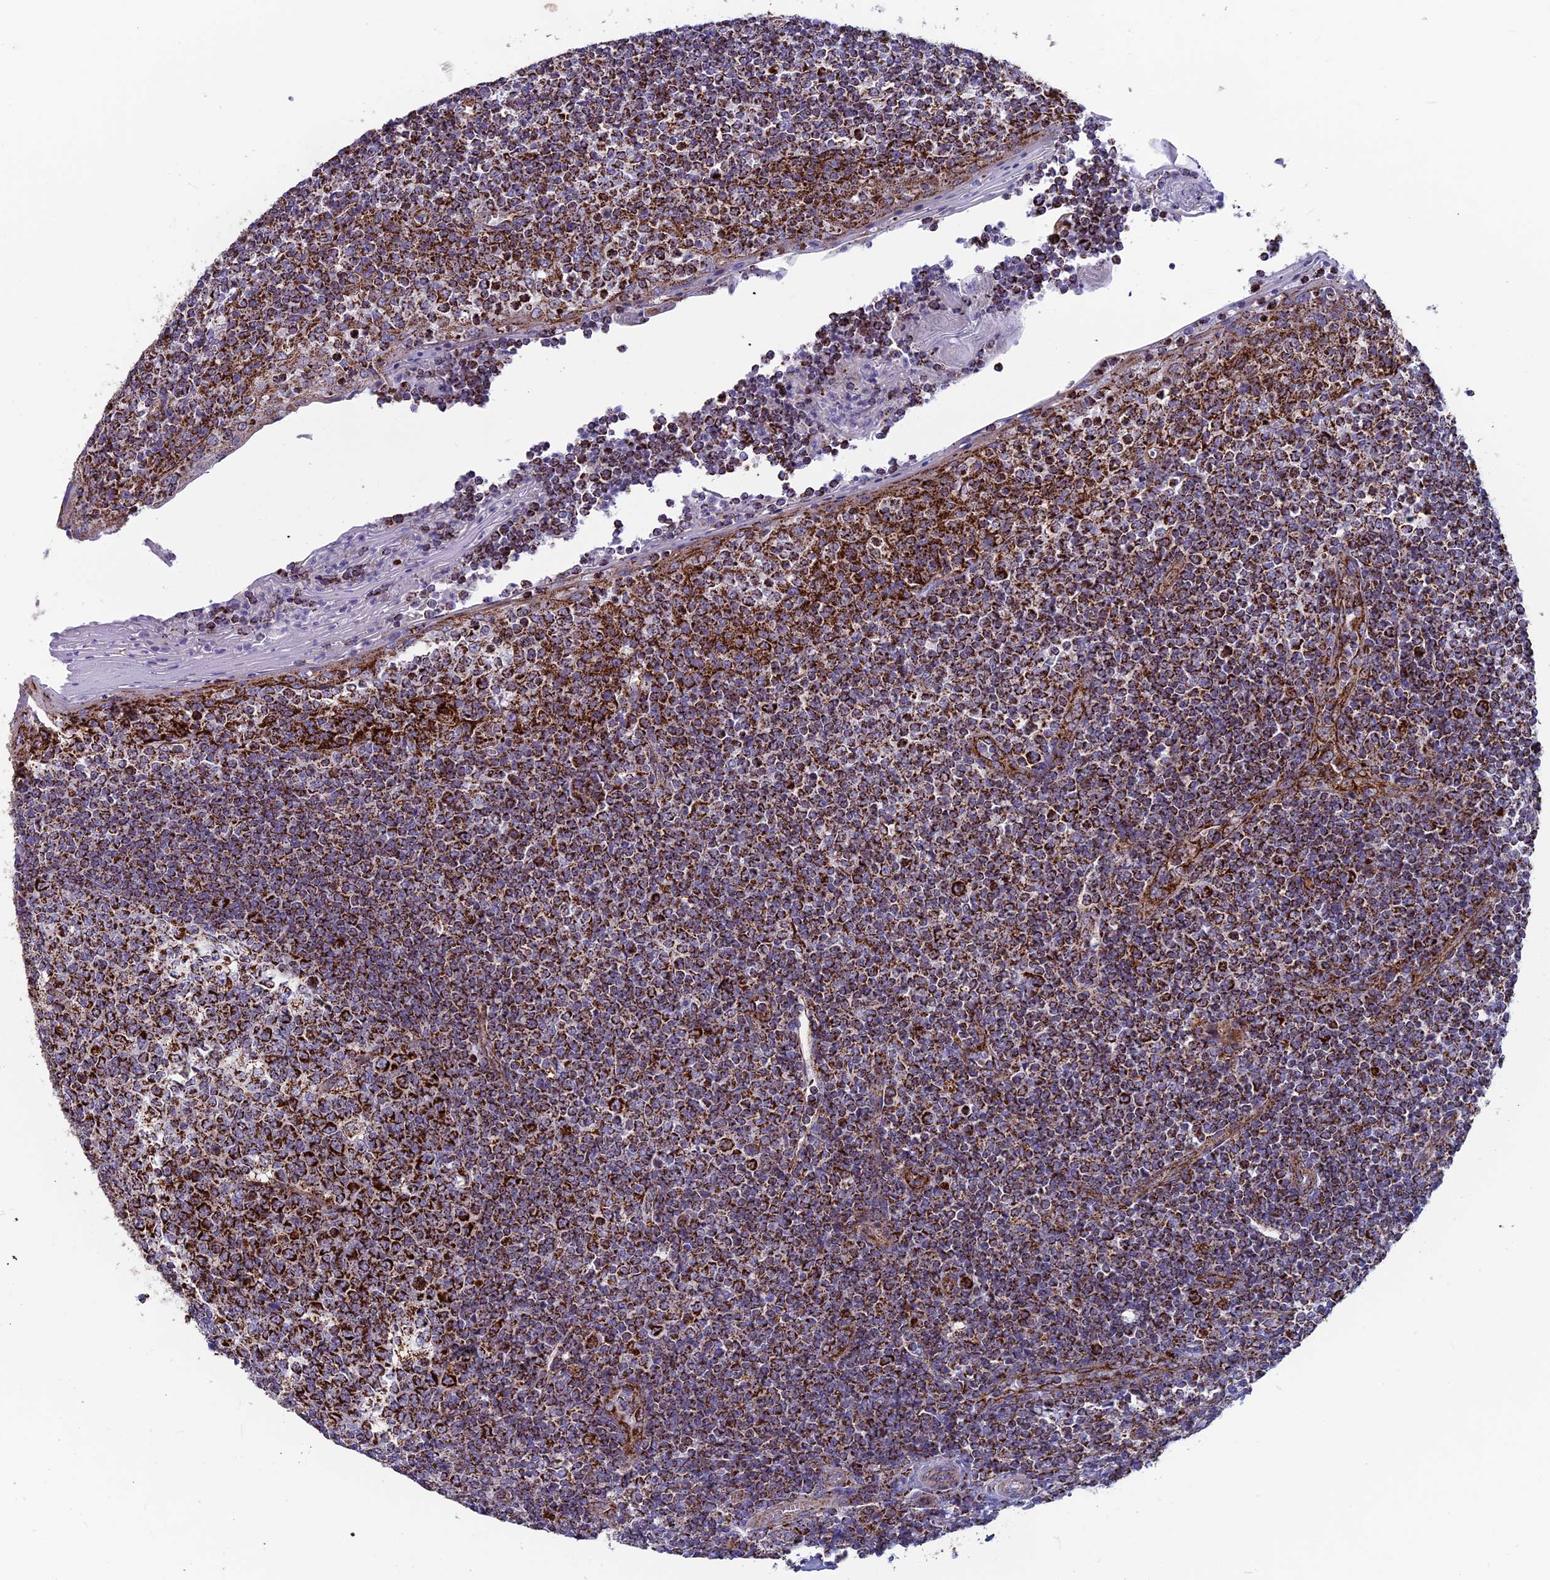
{"staining": {"intensity": "strong", "quantity": ">75%", "location": "cytoplasmic/membranous"}, "tissue": "tonsil", "cell_type": "Germinal center cells", "image_type": "normal", "snomed": [{"axis": "morphology", "description": "Normal tissue, NOS"}, {"axis": "topography", "description": "Tonsil"}], "caption": "Immunohistochemistry (IHC) photomicrograph of normal tonsil: human tonsil stained using immunohistochemistry (IHC) exhibits high levels of strong protein expression localized specifically in the cytoplasmic/membranous of germinal center cells, appearing as a cytoplasmic/membranous brown color.", "gene": "MRPS18B", "patient": {"sex": "female", "age": 19}}